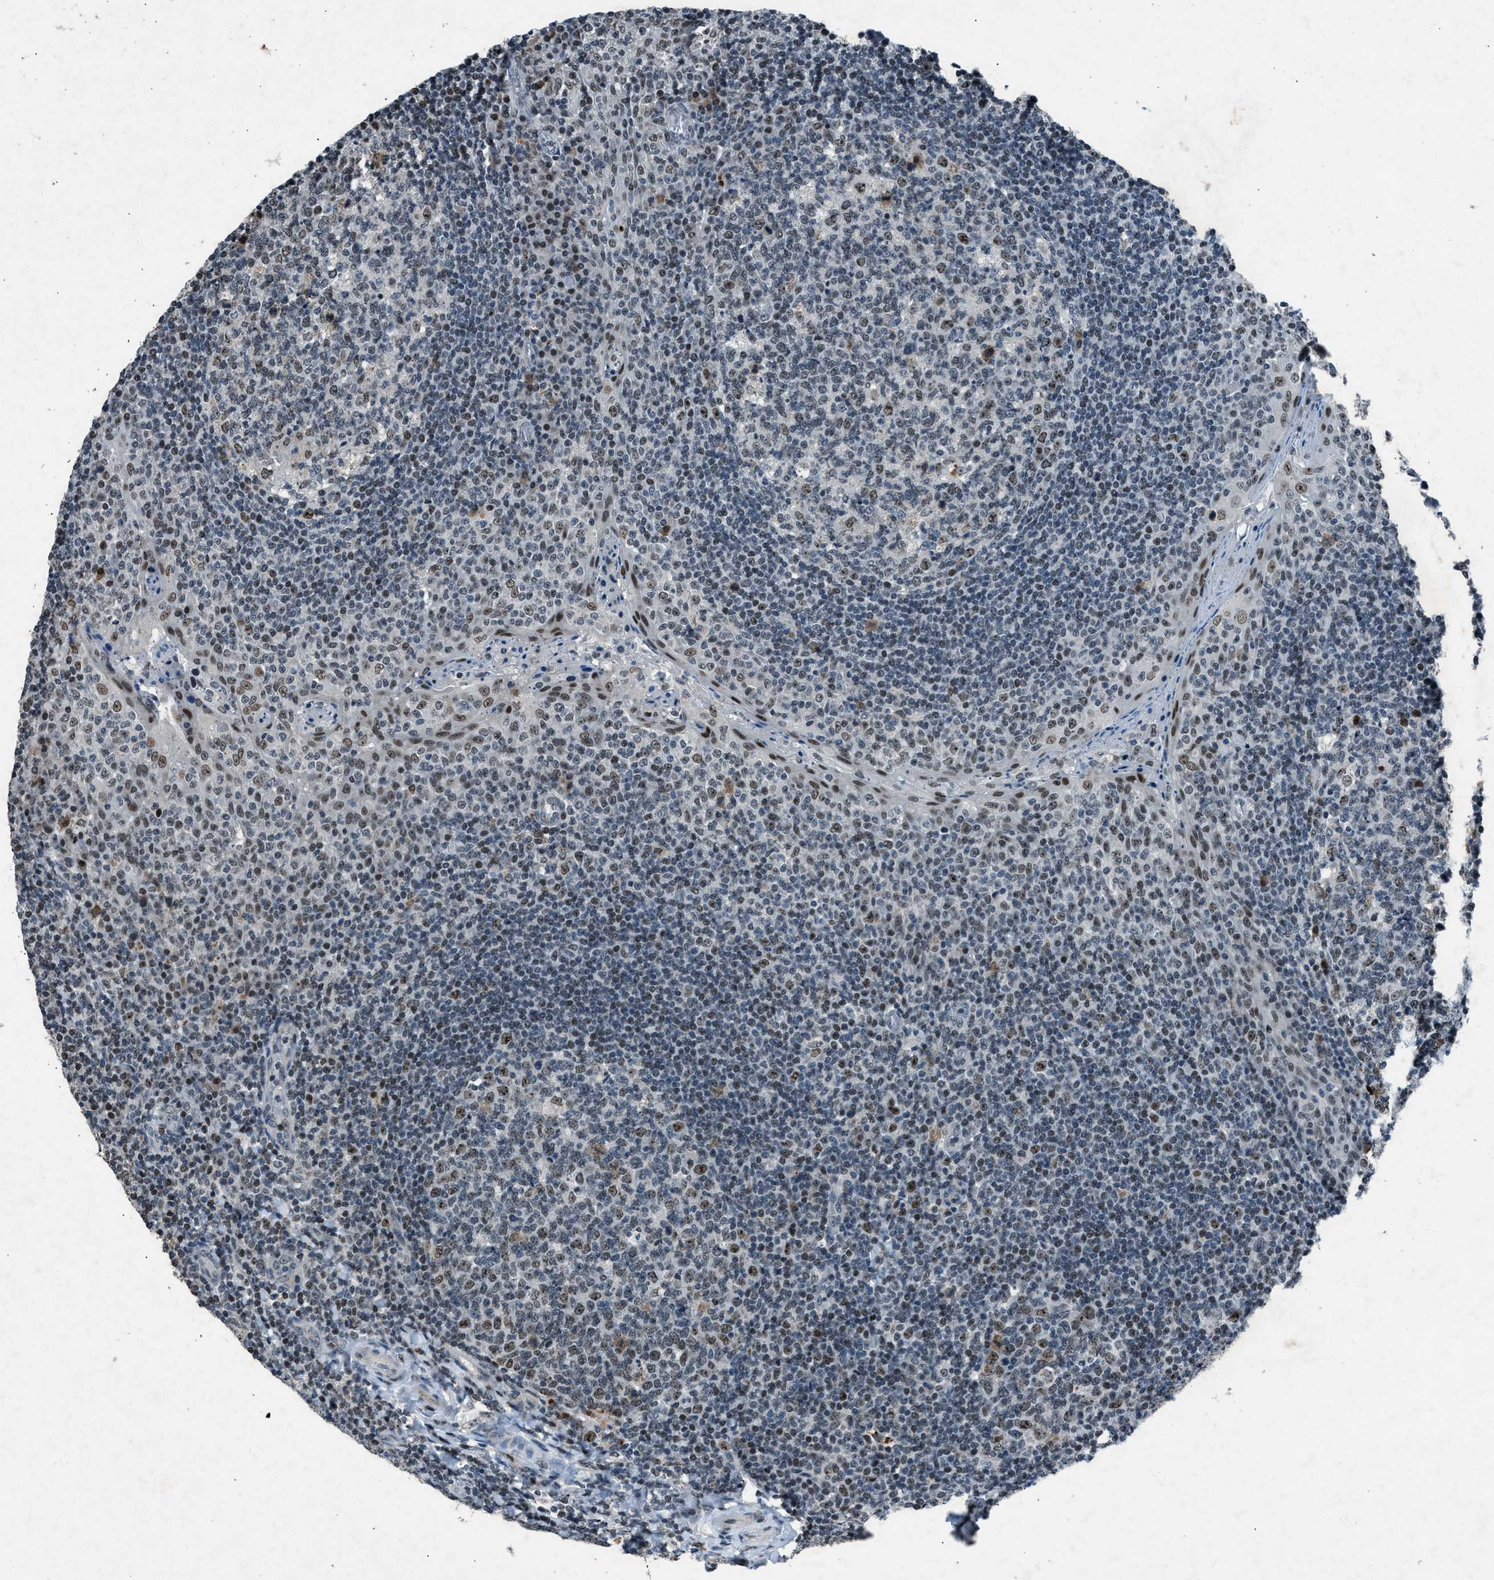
{"staining": {"intensity": "moderate", "quantity": "<25%", "location": "nuclear"}, "tissue": "tonsil", "cell_type": "Germinal center cells", "image_type": "normal", "snomed": [{"axis": "morphology", "description": "Normal tissue, NOS"}, {"axis": "topography", "description": "Tonsil"}], "caption": "Germinal center cells reveal low levels of moderate nuclear staining in about <25% of cells in unremarkable tonsil.", "gene": "ADCY1", "patient": {"sex": "female", "age": 19}}